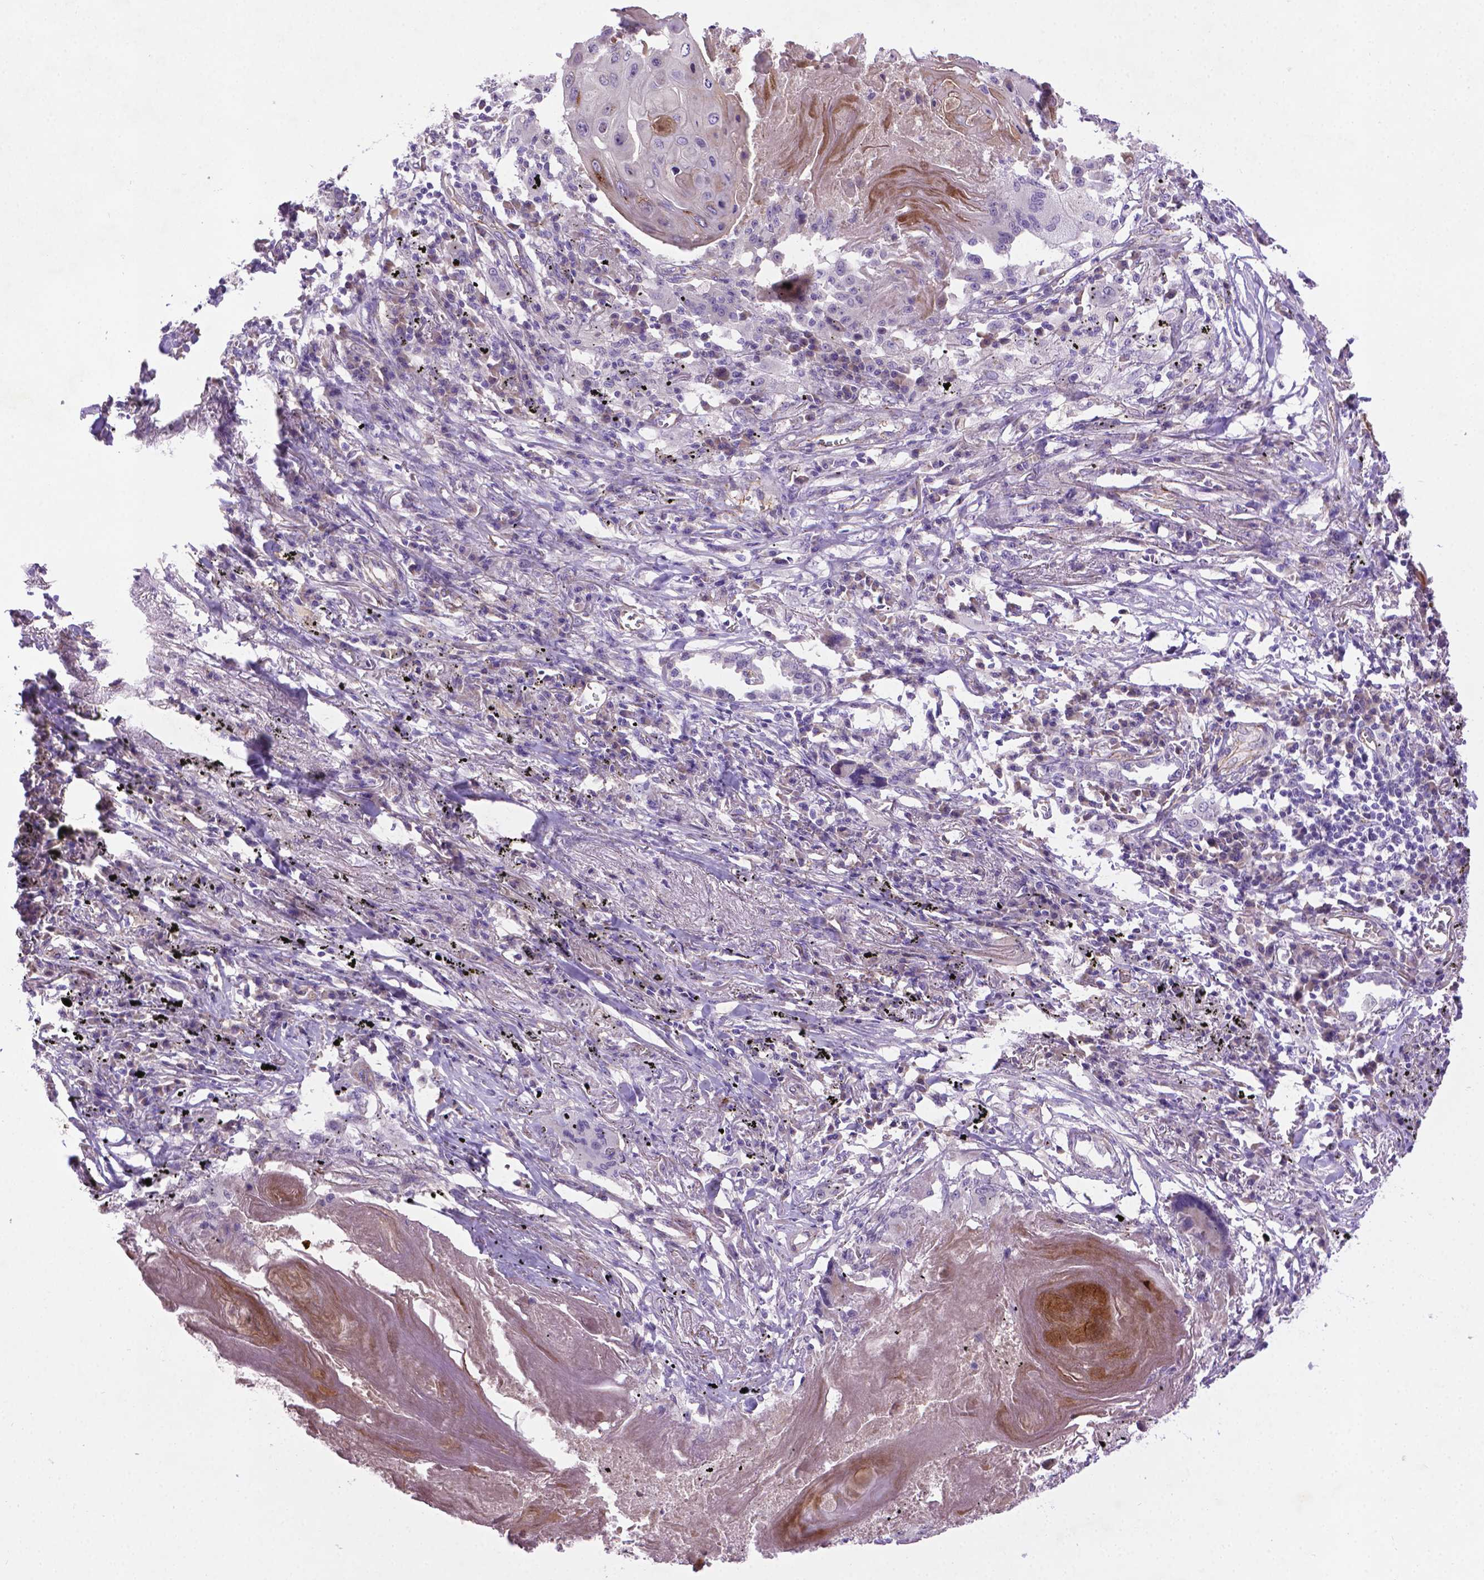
{"staining": {"intensity": "moderate", "quantity": "<25%", "location": "cytoplasmic/membranous"}, "tissue": "lung cancer", "cell_type": "Tumor cells", "image_type": "cancer", "snomed": [{"axis": "morphology", "description": "Squamous cell carcinoma, NOS"}, {"axis": "topography", "description": "Lung"}], "caption": "A brown stain highlights moderate cytoplasmic/membranous positivity of a protein in lung cancer (squamous cell carcinoma) tumor cells. The staining was performed using DAB to visualize the protein expression in brown, while the nuclei were stained in blue with hematoxylin (Magnification: 20x).", "gene": "CCER2", "patient": {"sex": "male", "age": 78}}